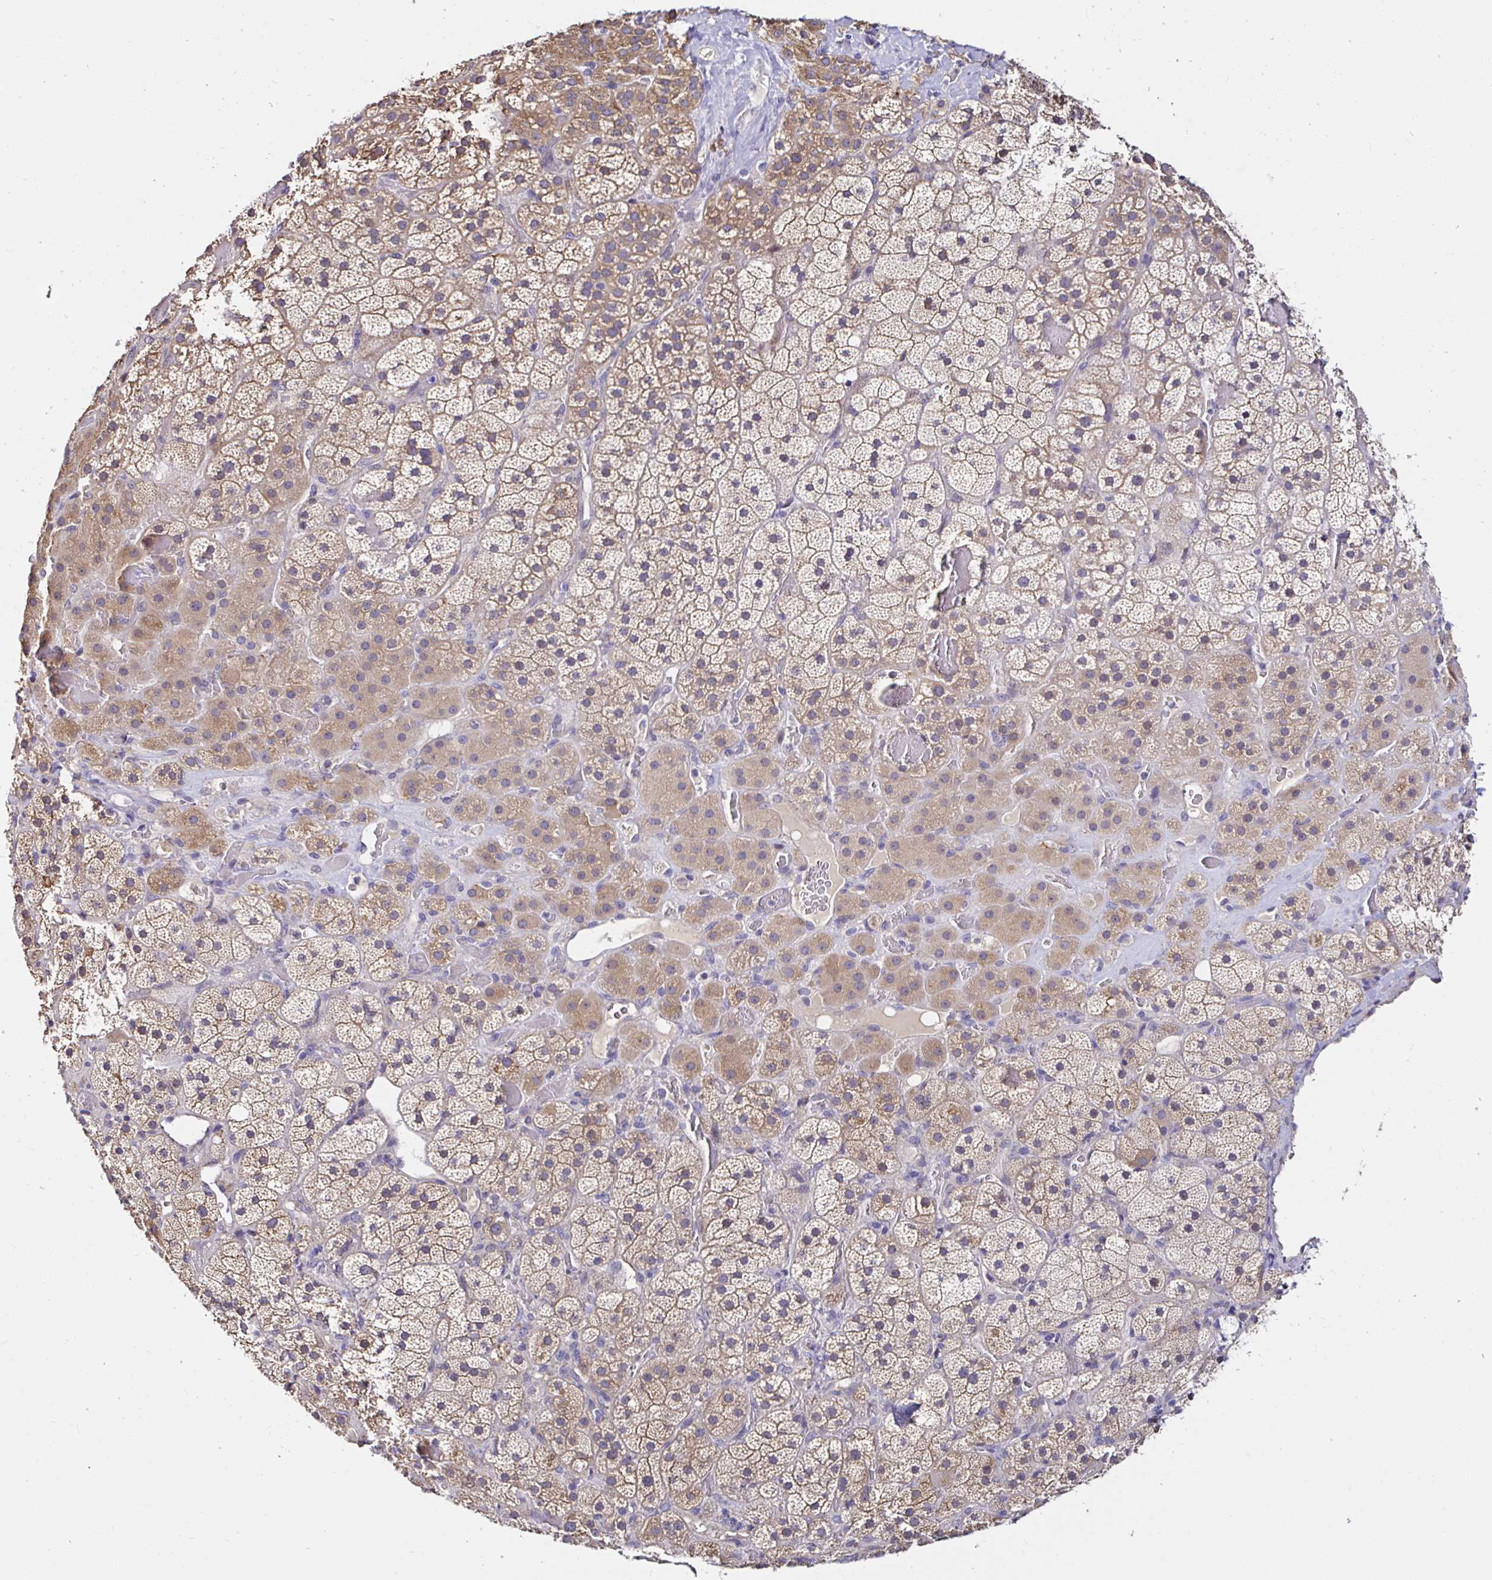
{"staining": {"intensity": "moderate", "quantity": "25%-75%", "location": "cytoplasmic/membranous"}, "tissue": "adrenal gland", "cell_type": "Glandular cells", "image_type": "normal", "snomed": [{"axis": "morphology", "description": "Normal tissue, NOS"}, {"axis": "topography", "description": "Adrenal gland"}], "caption": "Immunohistochemical staining of unremarkable human adrenal gland displays 25%-75% levels of moderate cytoplasmic/membranous protein positivity in about 25%-75% of glandular cells.", "gene": "RSRP1", "patient": {"sex": "male", "age": 57}}